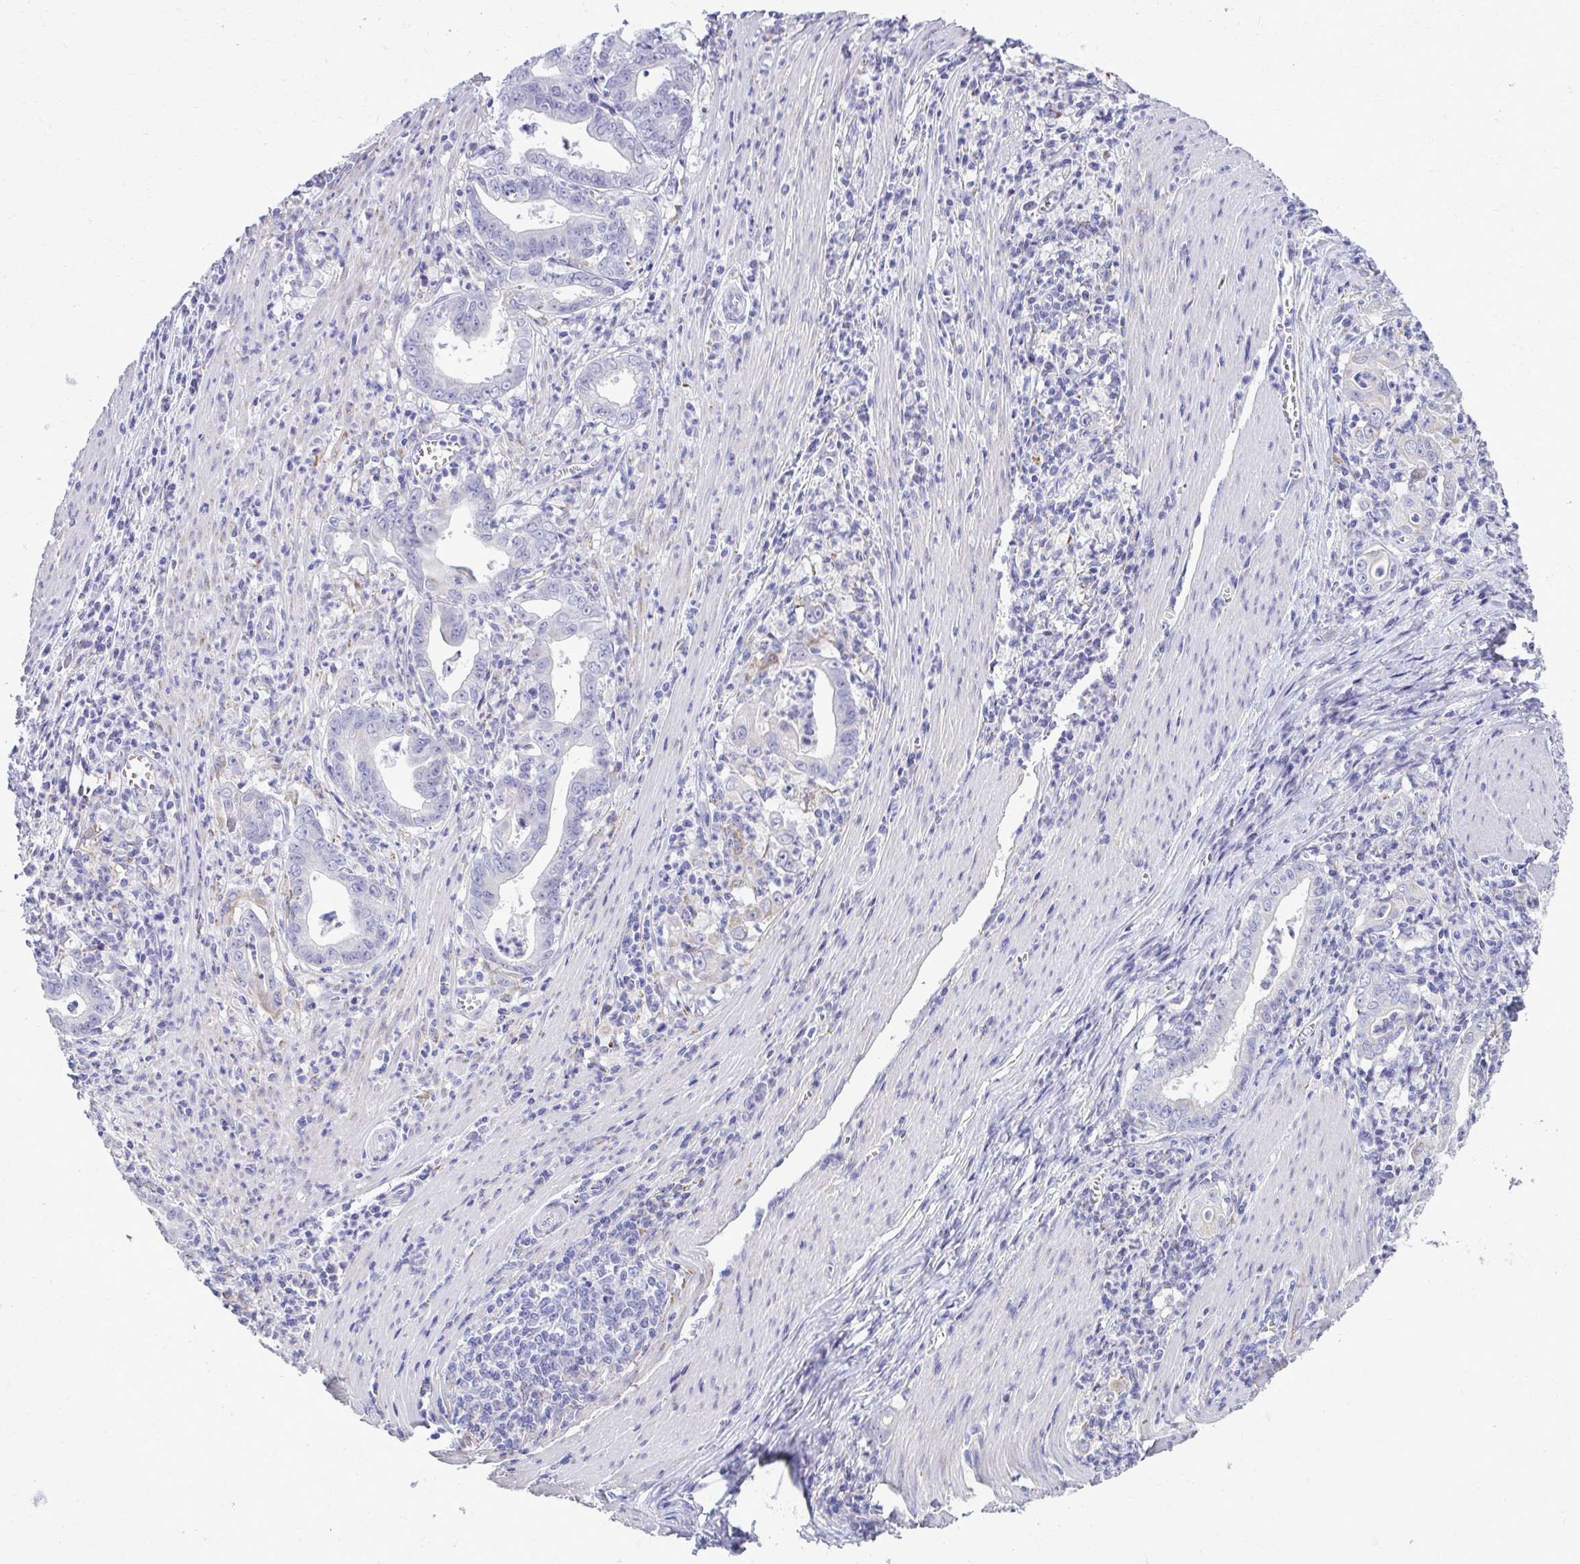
{"staining": {"intensity": "negative", "quantity": "none", "location": "none"}, "tissue": "stomach cancer", "cell_type": "Tumor cells", "image_type": "cancer", "snomed": [{"axis": "morphology", "description": "Adenocarcinoma, NOS"}, {"axis": "topography", "description": "Stomach, upper"}], "caption": "Immunohistochemistry (IHC) photomicrograph of stomach cancer (adenocarcinoma) stained for a protein (brown), which exhibits no staining in tumor cells.", "gene": "AIG1", "patient": {"sex": "female", "age": 79}}